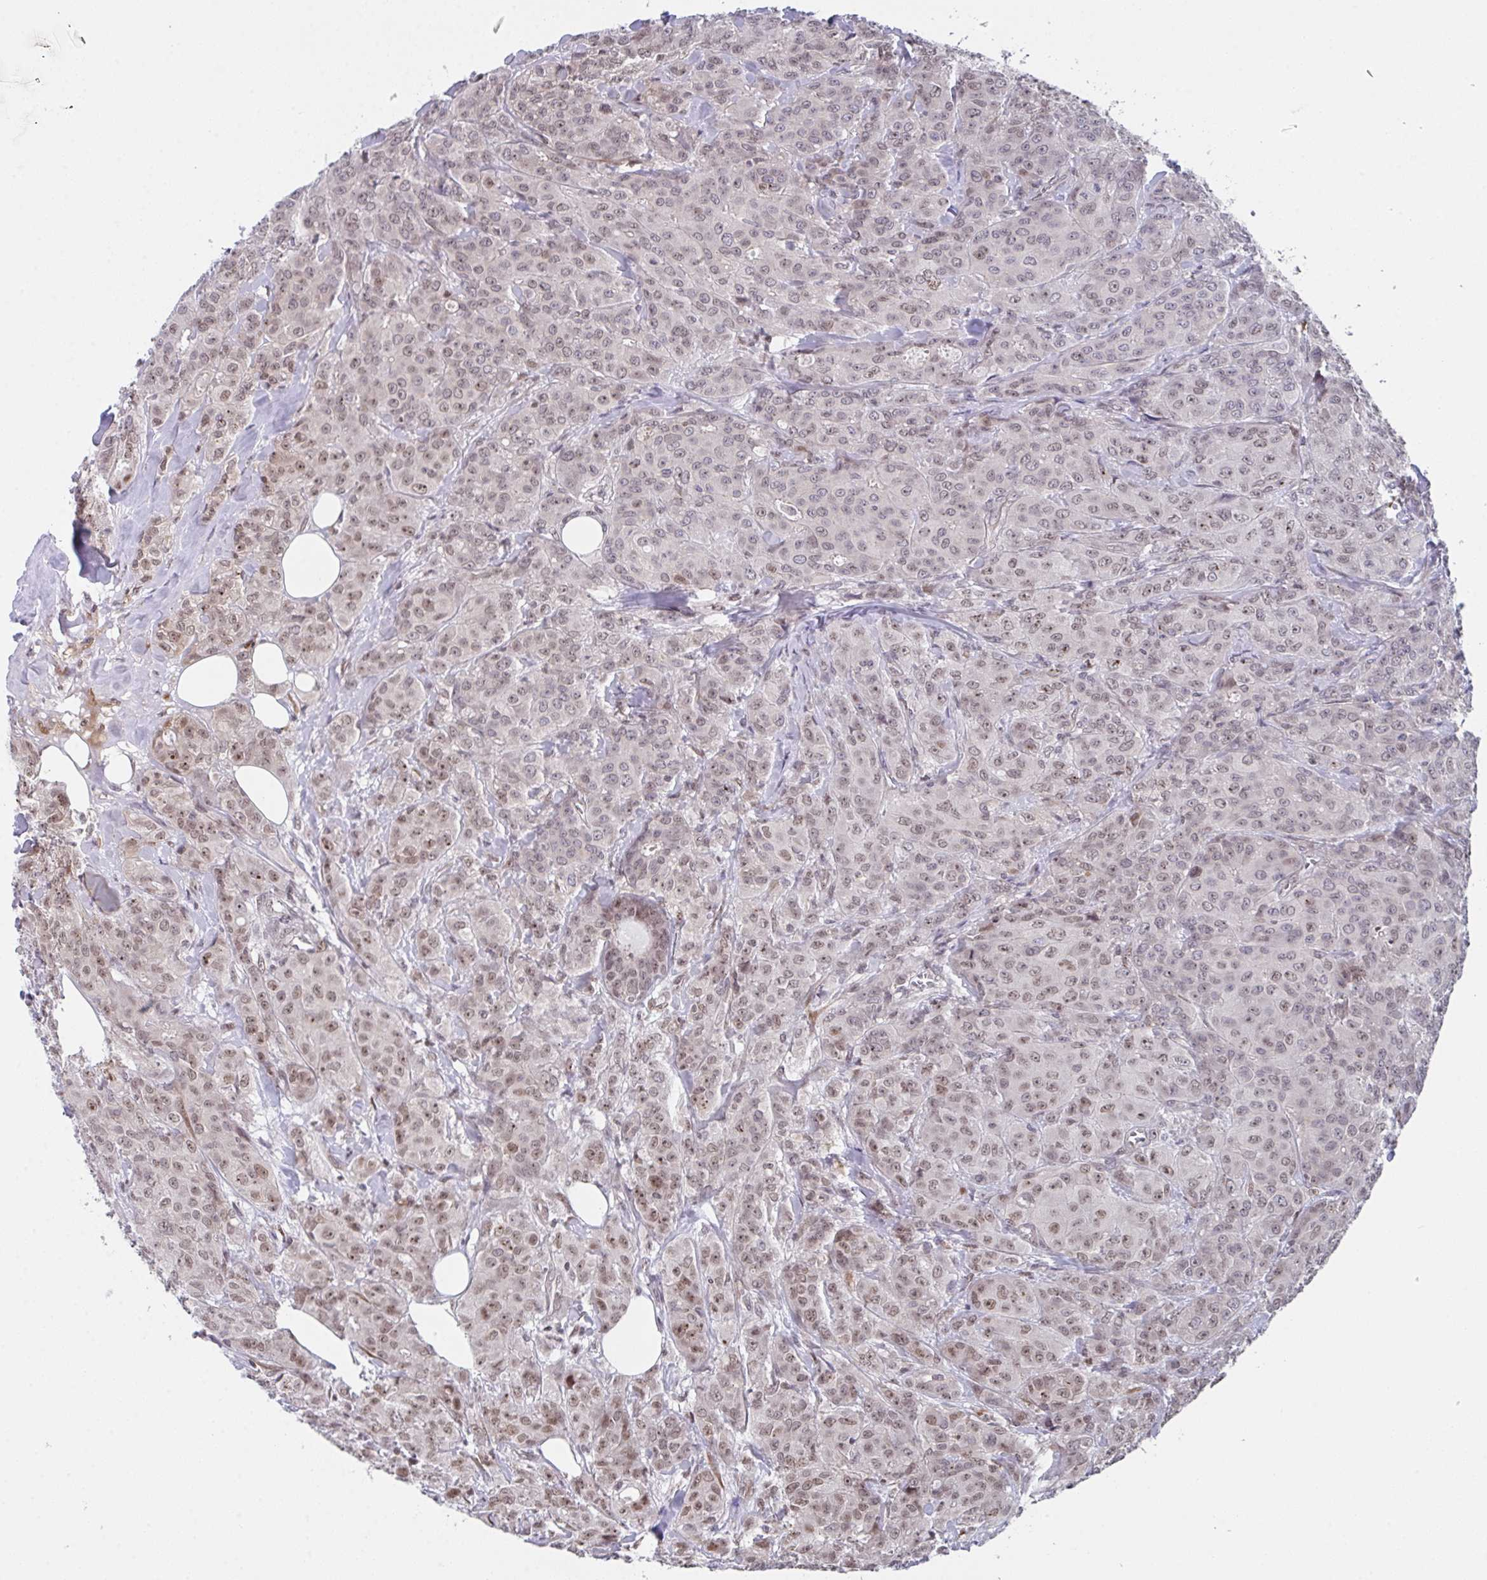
{"staining": {"intensity": "moderate", "quantity": ">75%", "location": "nuclear"}, "tissue": "breast cancer", "cell_type": "Tumor cells", "image_type": "cancer", "snomed": [{"axis": "morphology", "description": "Normal tissue, NOS"}, {"axis": "morphology", "description": "Duct carcinoma"}, {"axis": "topography", "description": "Breast"}], "caption": "Immunohistochemical staining of breast cancer demonstrates moderate nuclear protein positivity in approximately >75% of tumor cells.", "gene": "RBM18", "patient": {"sex": "female", "age": 43}}